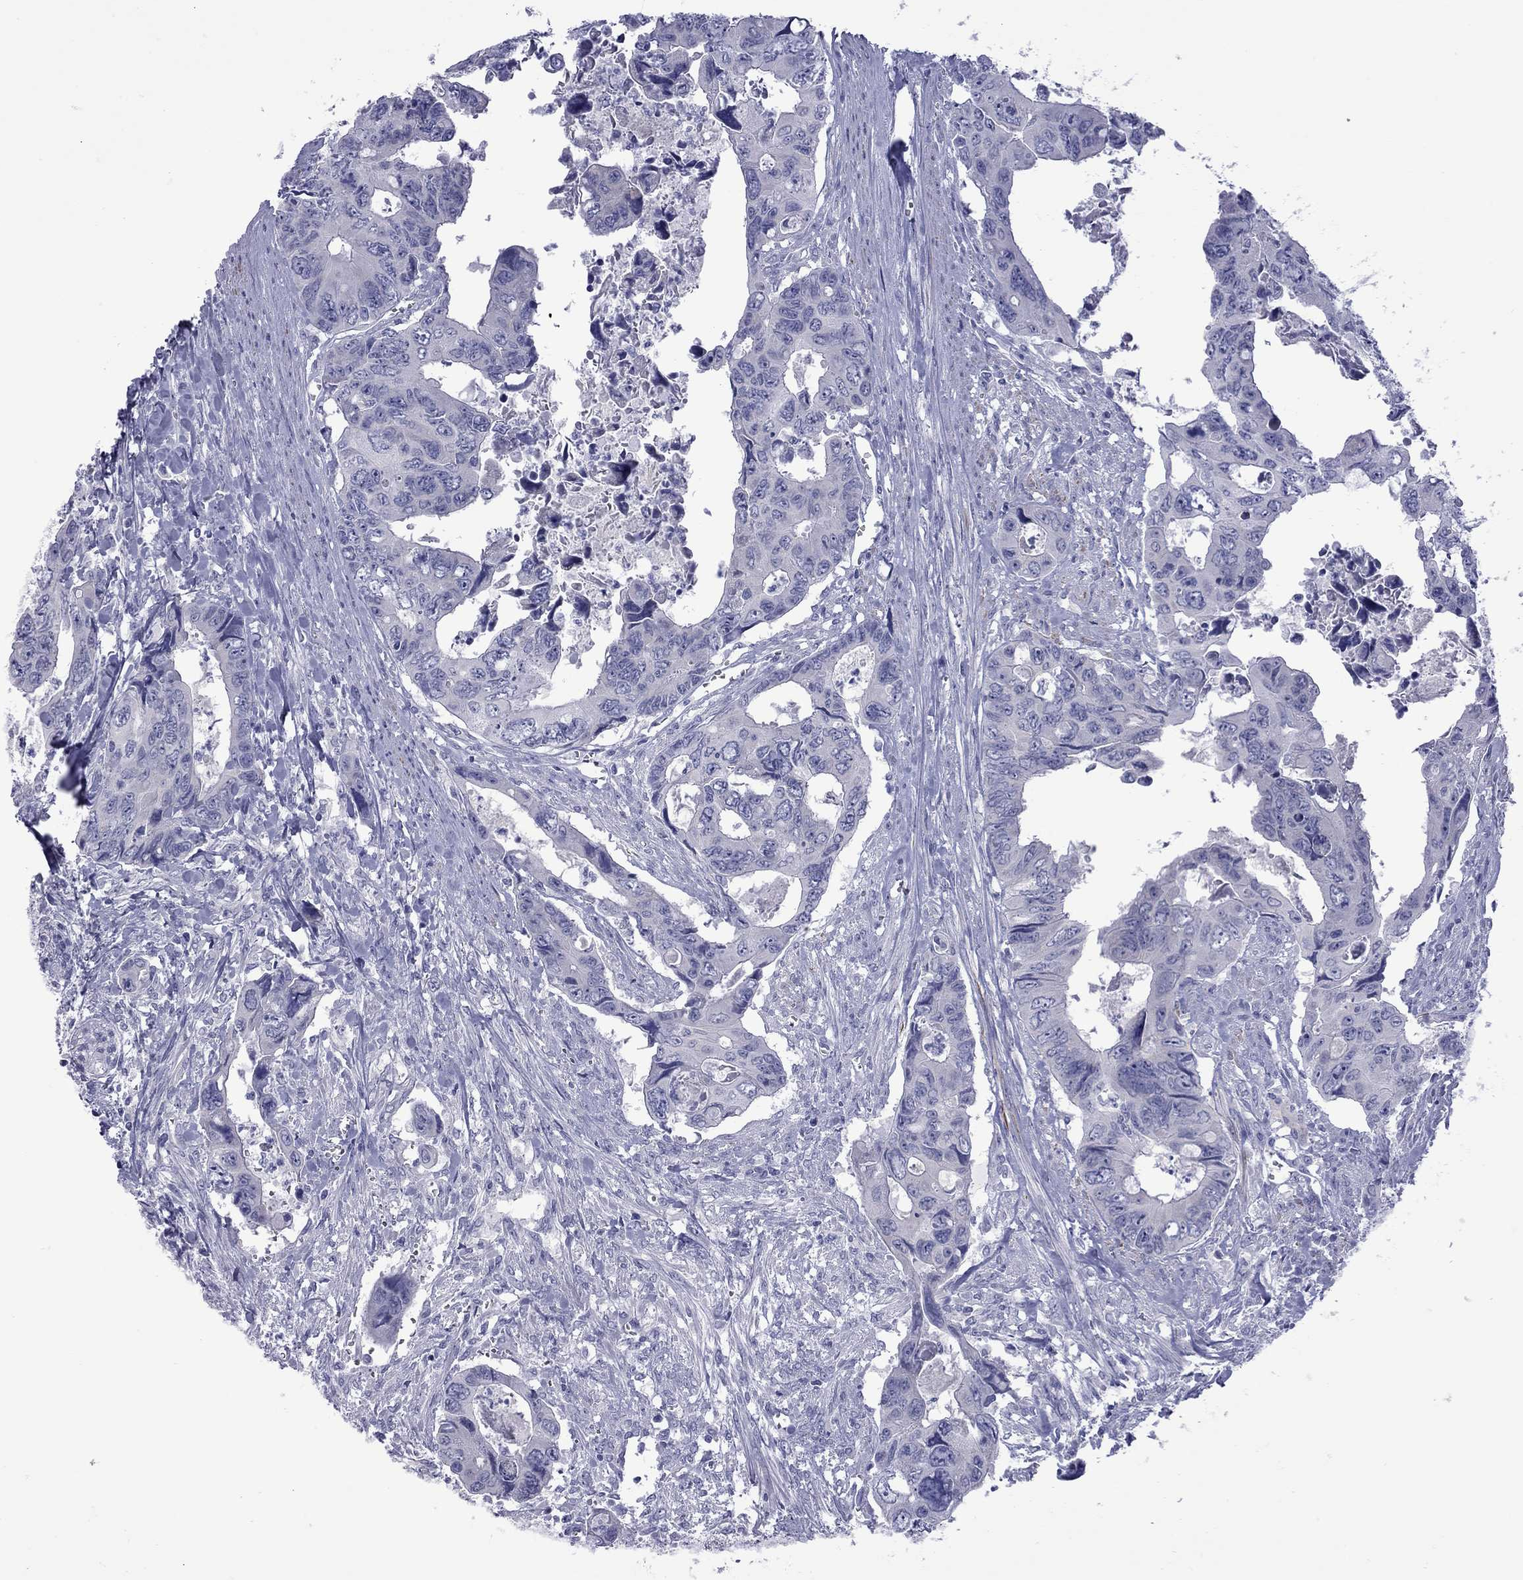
{"staining": {"intensity": "negative", "quantity": "none", "location": "none"}, "tissue": "colorectal cancer", "cell_type": "Tumor cells", "image_type": "cancer", "snomed": [{"axis": "morphology", "description": "Adenocarcinoma, NOS"}, {"axis": "topography", "description": "Rectum"}], "caption": "There is no significant staining in tumor cells of colorectal adenocarcinoma. (Brightfield microscopy of DAB (3,3'-diaminobenzidine) IHC at high magnification).", "gene": "EPPIN", "patient": {"sex": "male", "age": 62}}